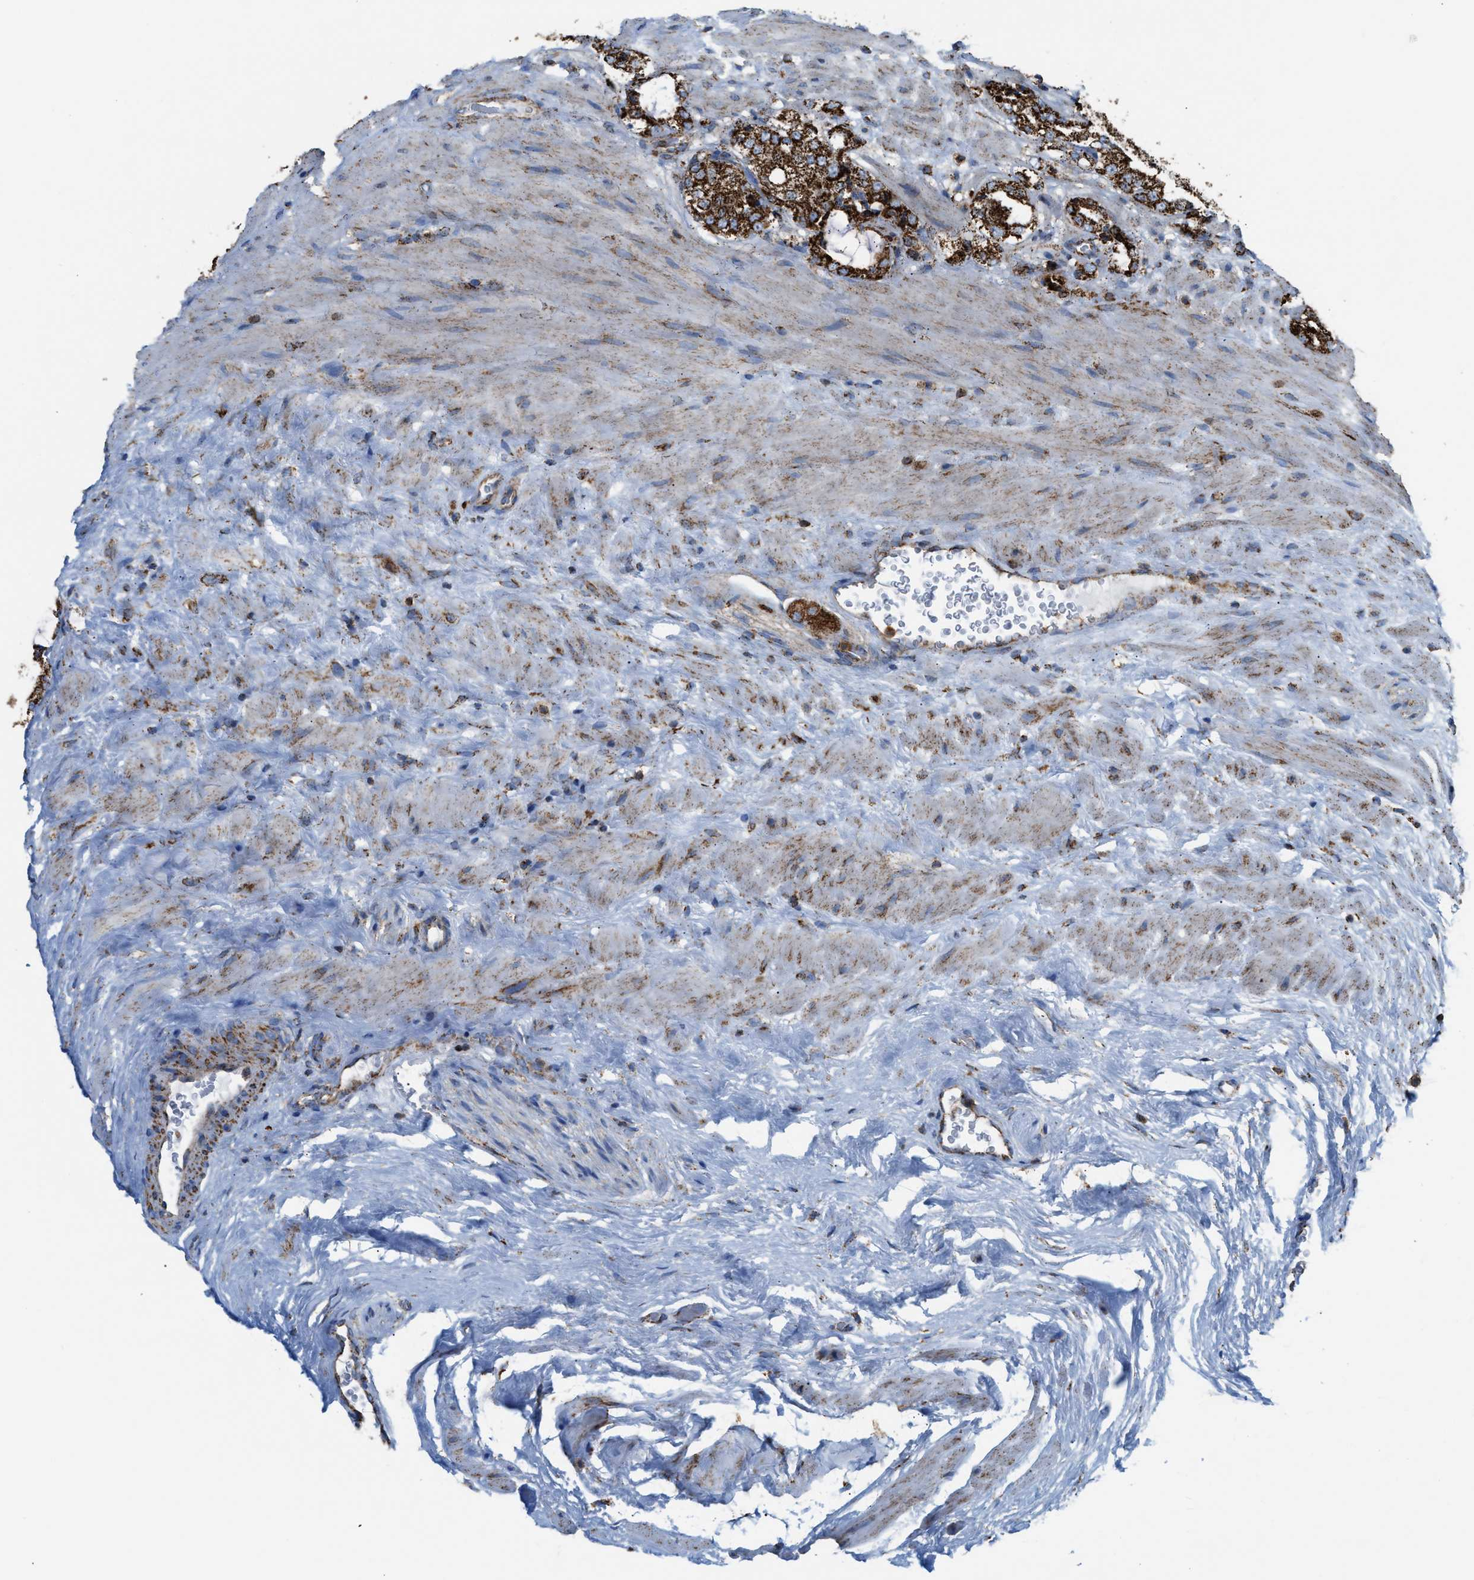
{"staining": {"intensity": "strong", "quantity": ">75%", "location": "cytoplasmic/membranous"}, "tissue": "prostate cancer", "cell_type": "Tumor cells", "image_type": "cancer", "snomed": [{"axis": "morphology", "description": "Adenocarcinoma, High grade"}, {"axis": "topography", "description": "Prostate"}], "caption": "Immunohistochemical staining of human prostate high-grade adenocarcinoma reveals strong cytoplasmic/membranous protein staining in approximately >75% of tumor cells. Using DAB (3,3'-diaminobenzidine) (brown) and hematoxylin (blue) stains, captured at high magnification using brightfield microscopy.", "gene": "ECHS1", "patient": {"sex": "male", "age": 64}}